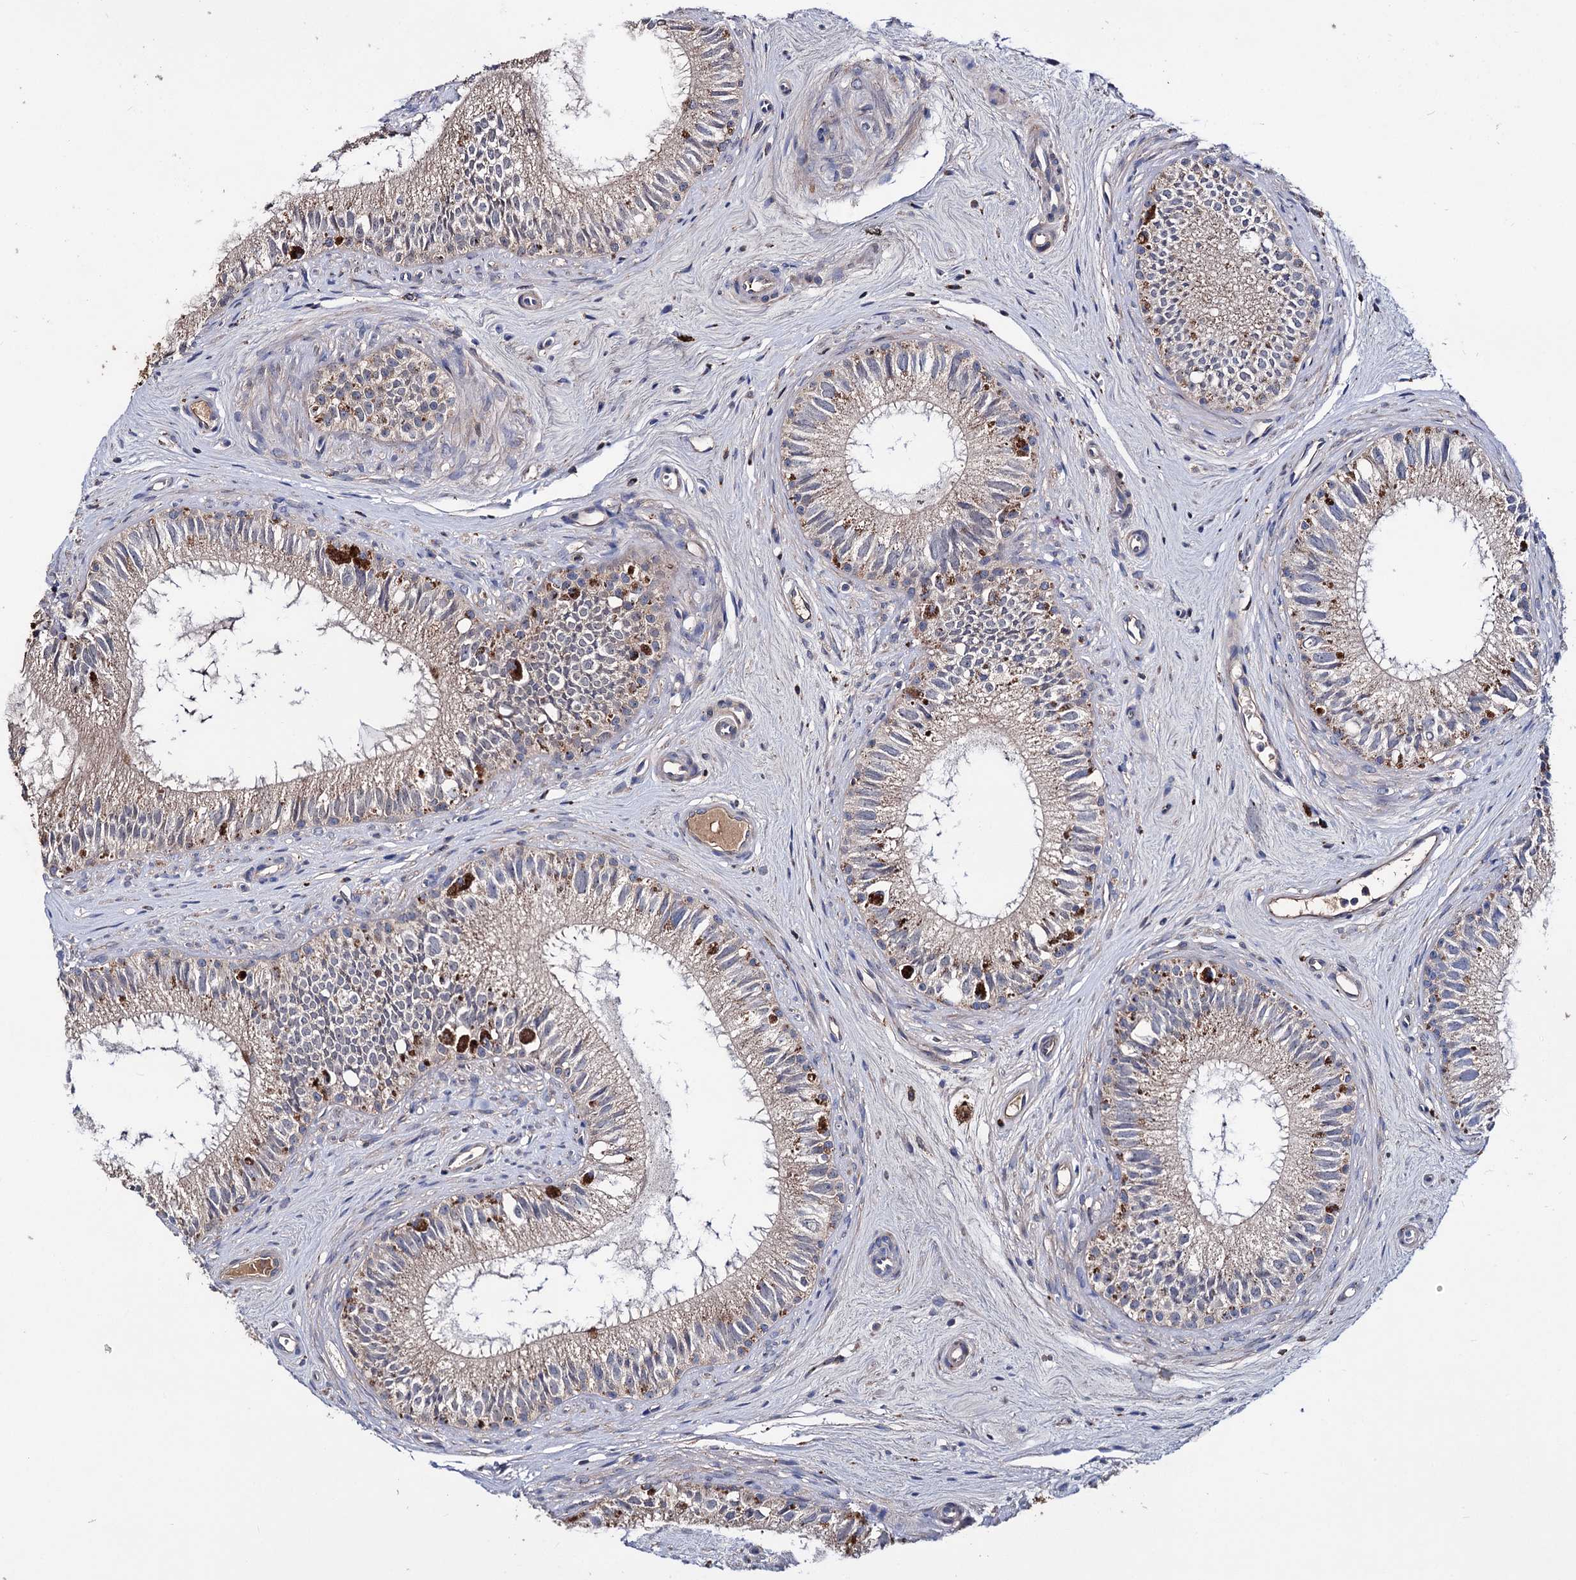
{"staining": {"intensity": "moderate", "quantity": "25%-75%", "location": "cytoplasmic/membranous"}, "tissue": "epididymis", "cell_type": "Glandular cells", "image_type": "normal", "snomed": [{"axis": "morphology", "description": "Normal tissue, NOS"}, {"axis": "topography", "description": "Epididymis"}], "caption": "Normal epididymis exhibits moderate cytoplasmic/membranous positivity in about 25%-75% of glandular cells, visualized by immunohistochemistry. Immunohistochemistry (ihc) stains the protein in brown and the nuclei are stained blue.", "gene": "CLPB", "patient": {"sex": "male", "age": 71}}